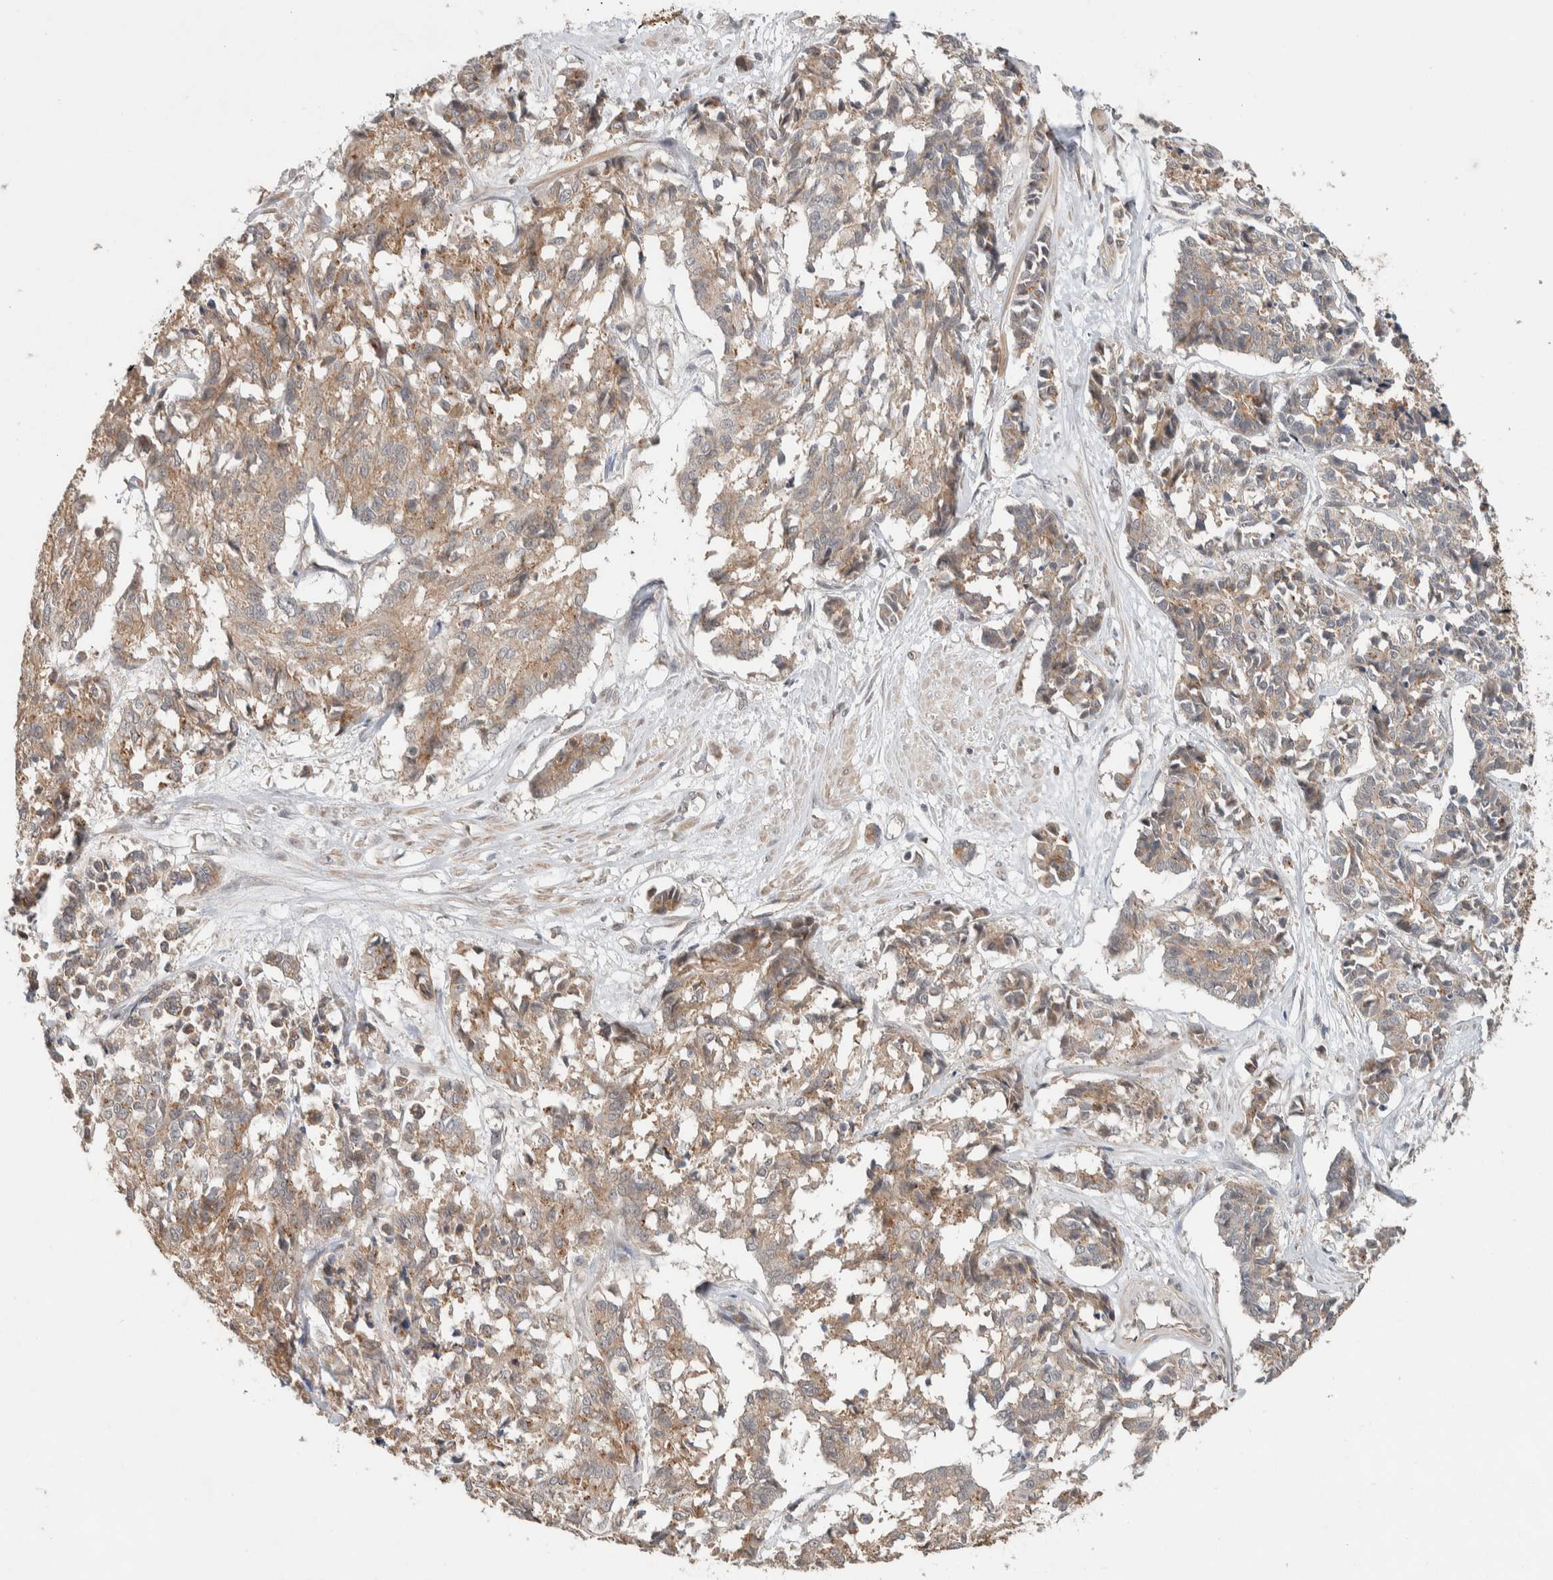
{"staining": {"intensity": "weak", "quantity": ">75%", "location": "cytoplasmic/membranous"}, "tissue": "cervical cancer", "cell_type": "Tumor cells", "image_type": "cancer", "snomed": [{"axis": "morphology", "description": "Squamous cell carcinoma, NOS"}, {"axis": "topography", "description": "Cervix"}], "caption": "DAB (3,3'-diaminobenzidine) immunohistochemical staining of human cervical squamous cell carcinoma demonstrates weak cytoplasmic/membranous protein expression in approximately >75% of tumor cells.", "gene": "DEPTOR", "patient": {"sex": "female", "age": 35}}